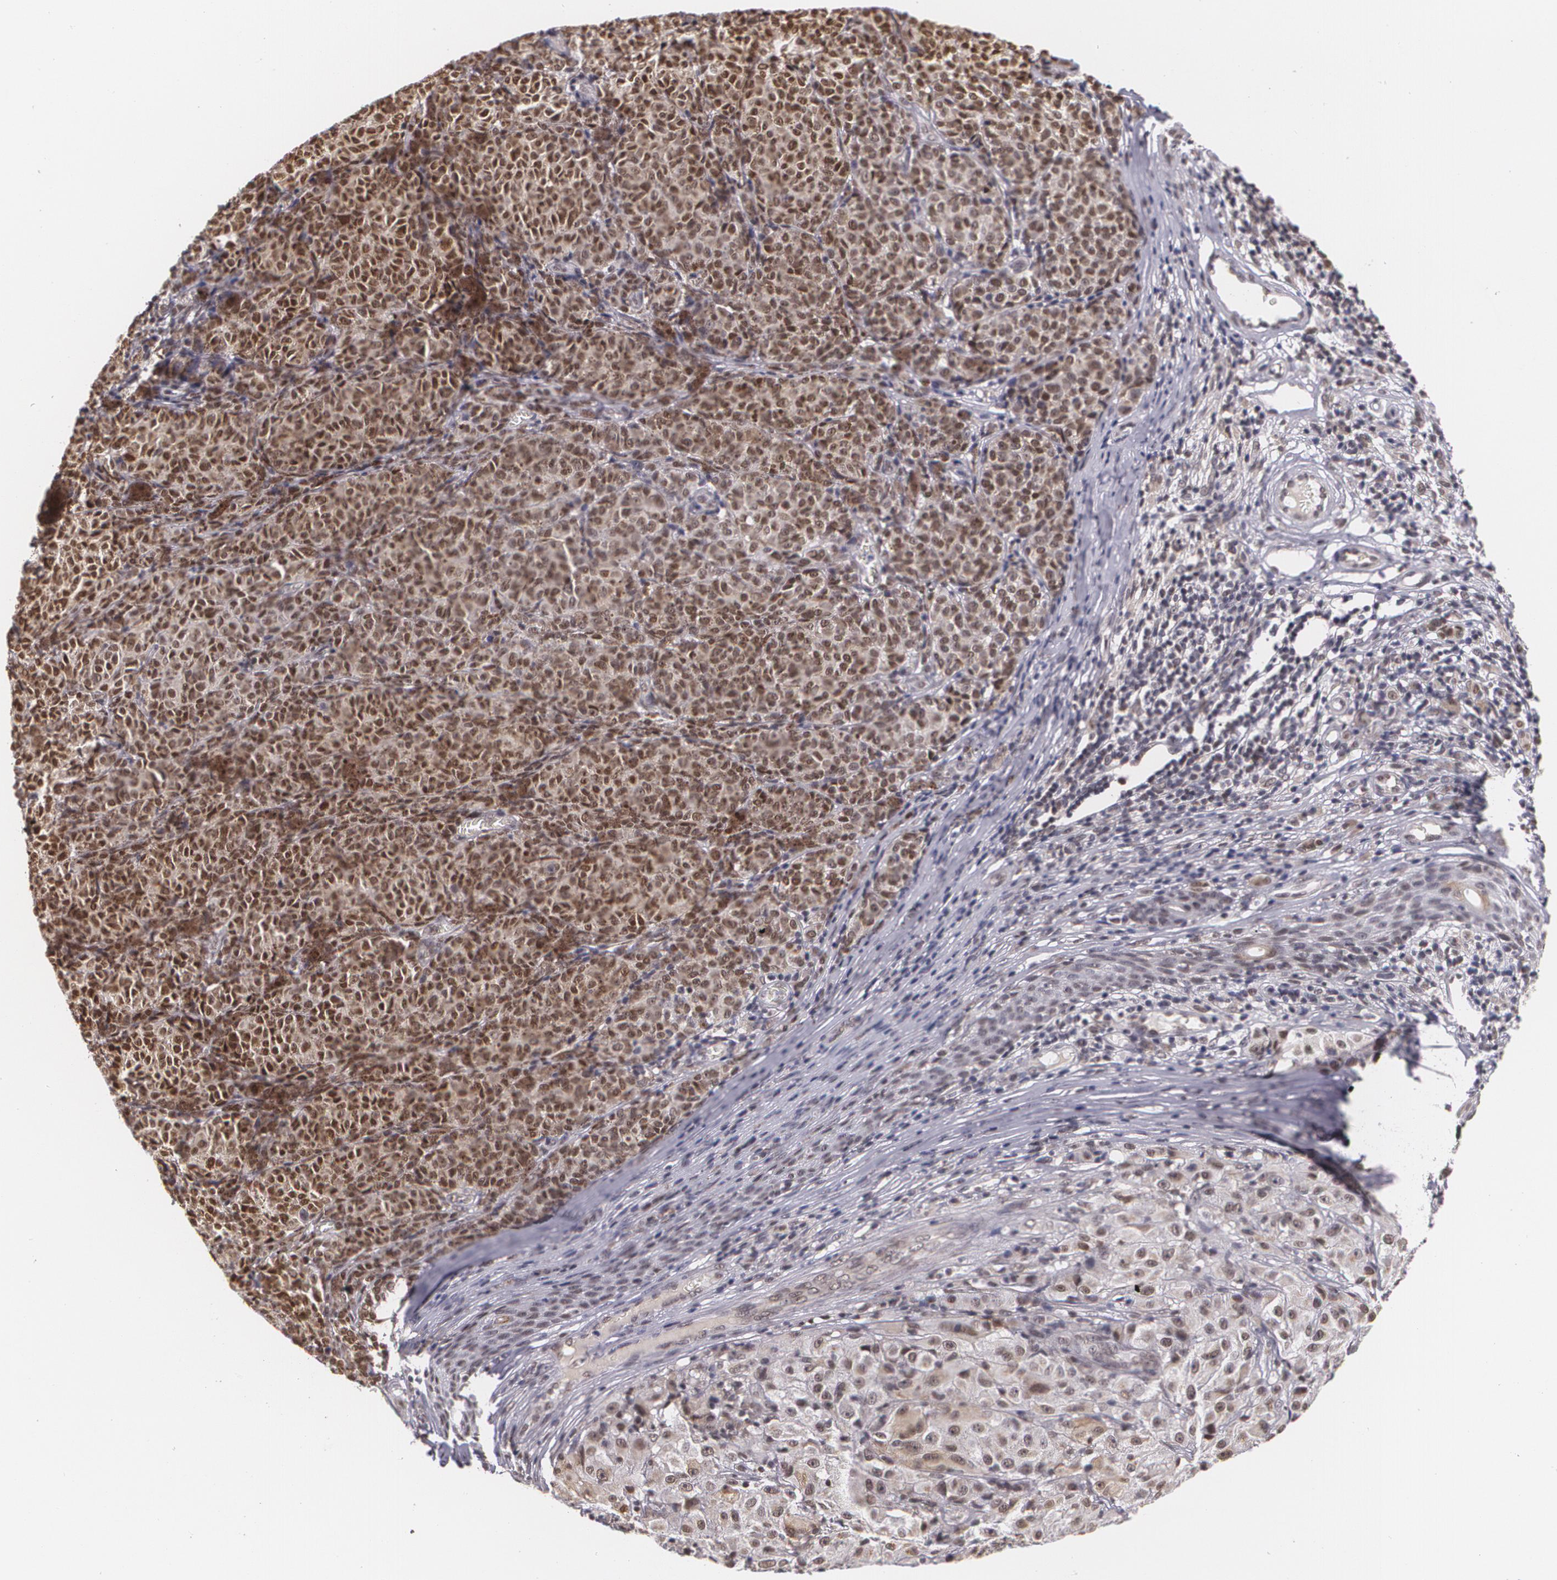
{"staining": {"intensity": "moderate", "quantity": "25%-75%", "location": "nuclear"}, "tissue": "melanoma", "cell_type": "Tumor cells", "image_type": "cancer", "snomed": [{"axis": "morphology", "description": "Malignant melanoma, NOS"}, {"axis": "topography", "description": "Skin"}], "caption": "Melanoma tissue demonstrates moderate nuclear staining in approximately 25%-75% of tumor cells, visualized by immunohistochemistry.", "gene": "ALX1", "patient": {"sex": "male", "age": 56}}